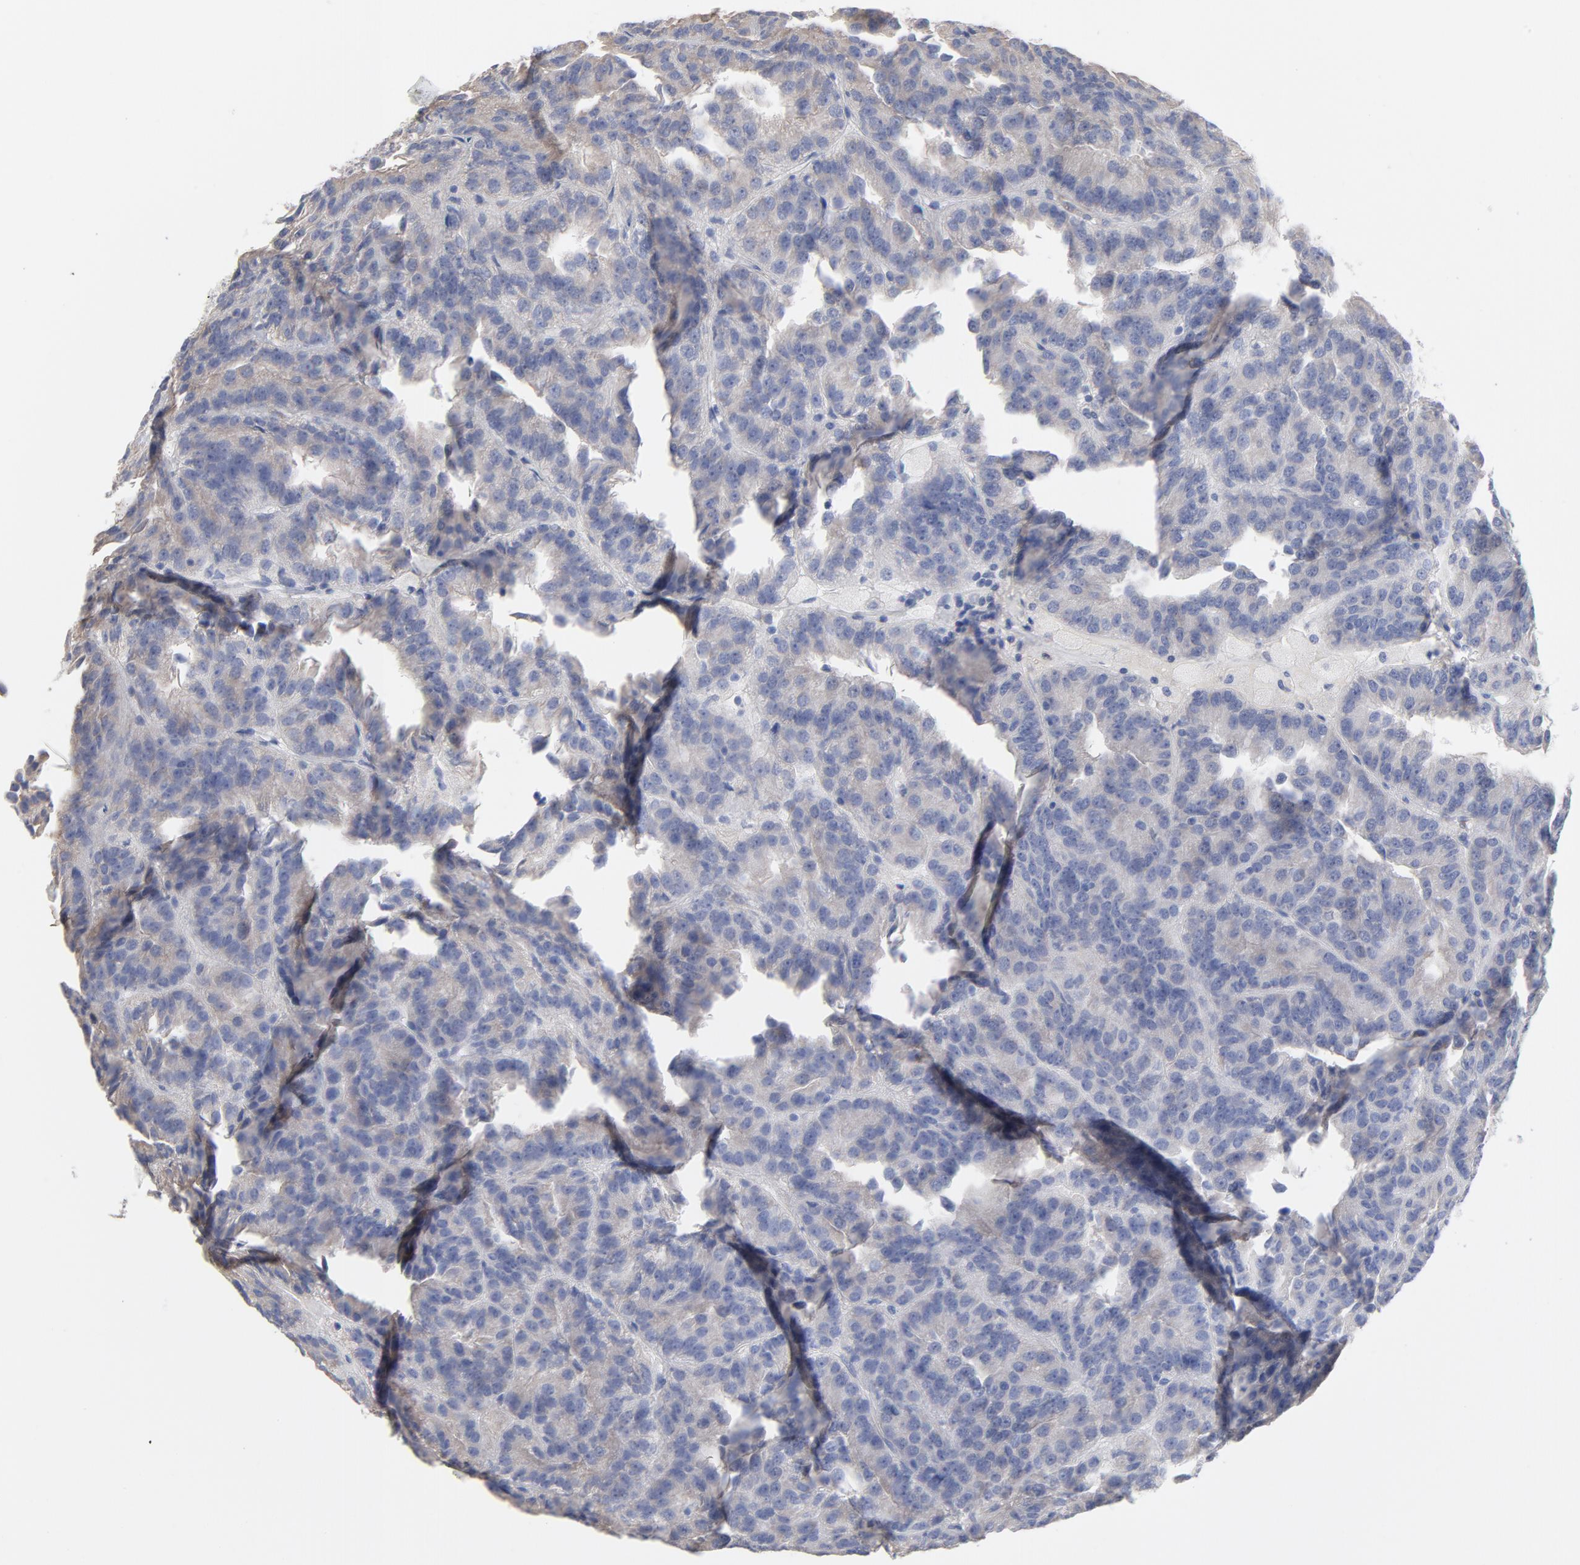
{"staining": {"intensity": "weak", "quantity": "25%-75%", "location": "cytoplasmic/membranous"}, "tissue": "renal cancer", "cell_type": "Tumor cells", "image_type": "cancer", "snomed": [{"axis": "morphology", "description": "Adenocarcinoma, NOS"}, {"axis": "topography", "description": "Kidney"}], "caption": "Tumor cells show weak cytoplasmic/membranous expression in approximately 25%-75% of cells in renal adenocarcinoma.", "gene": "CPE", "patient": {"sex": "male", "age": 46}}